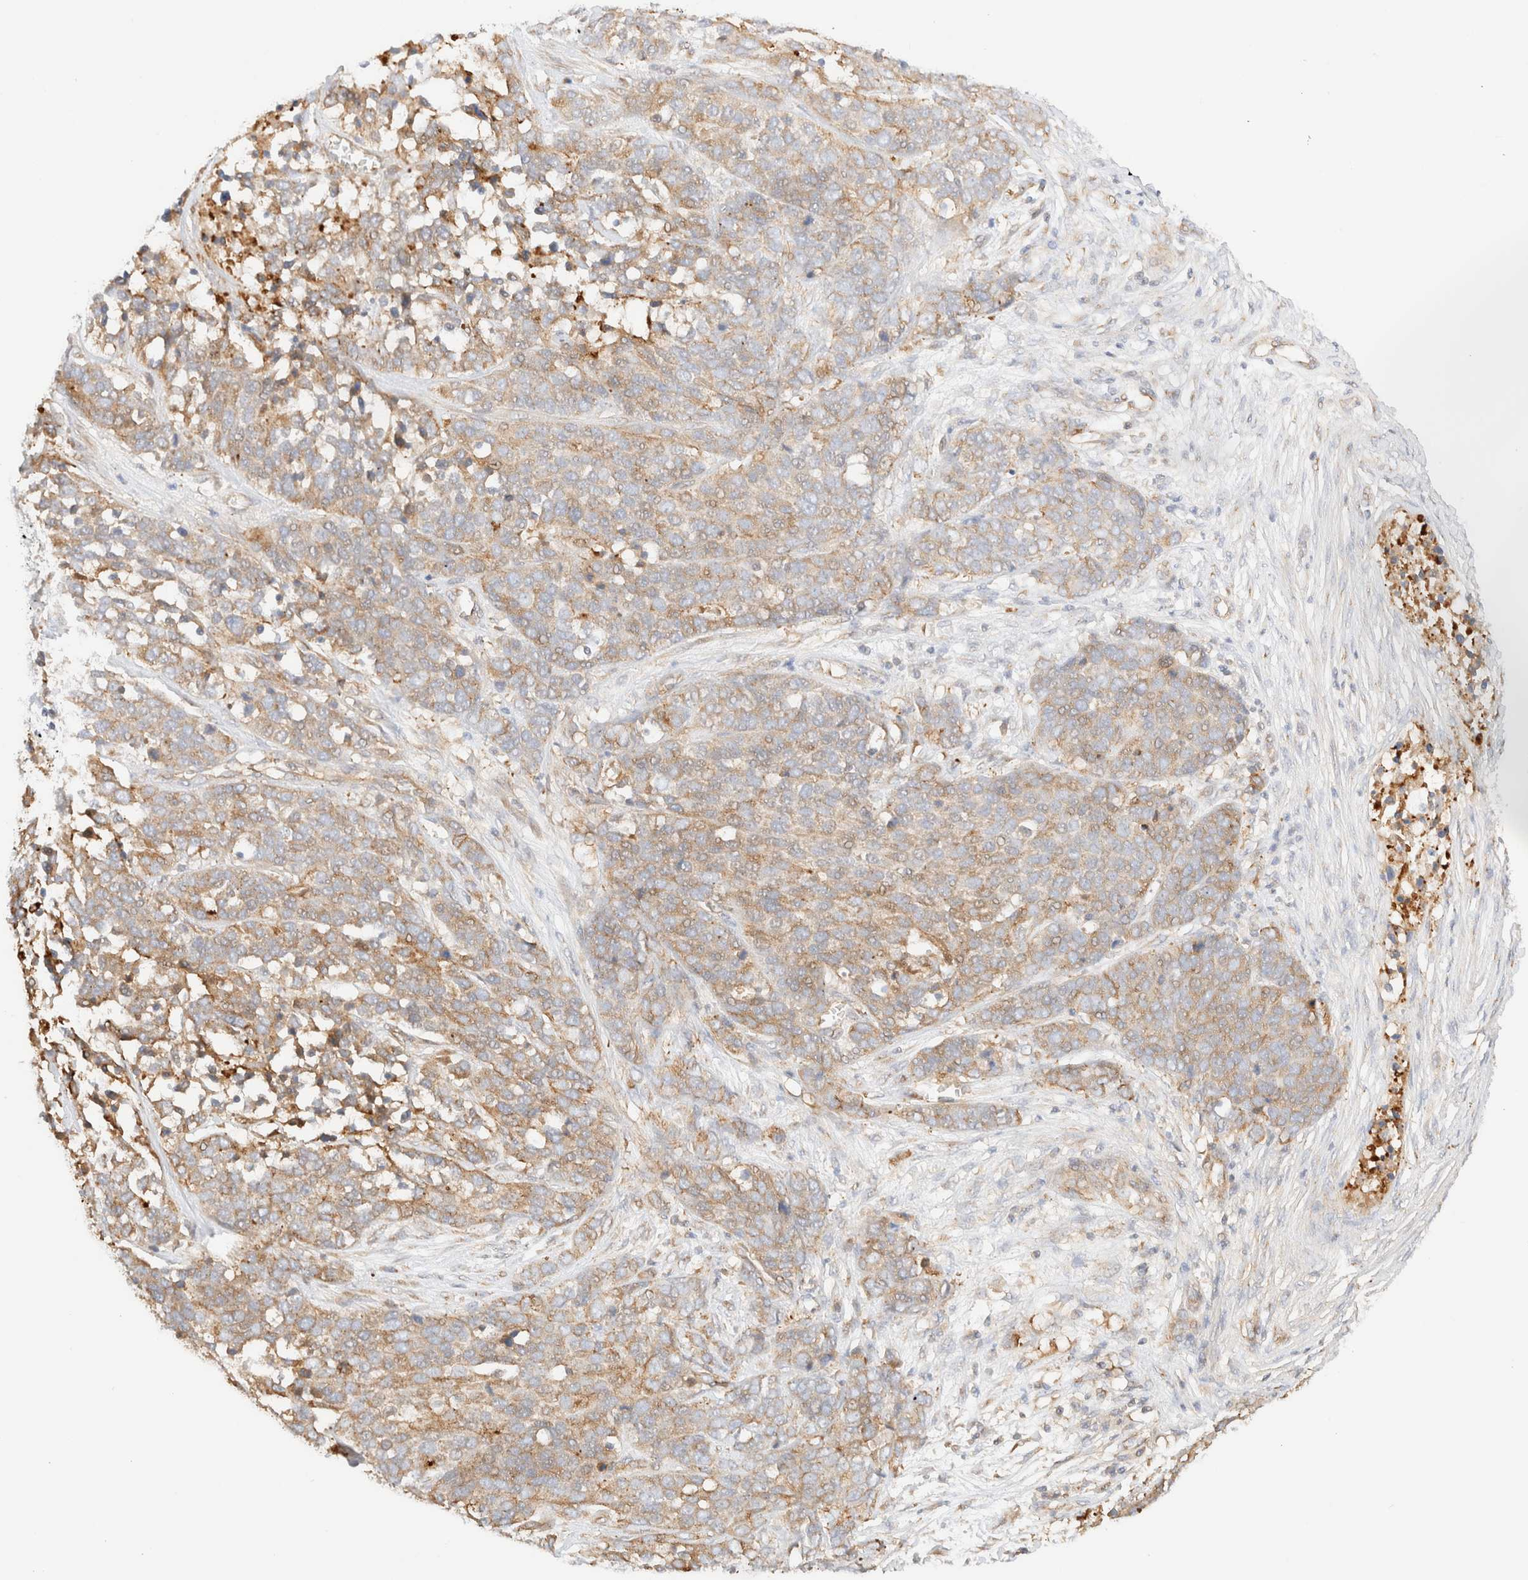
{"staining": {"intensity": "weak", "quantity": ">75%", "location": "cytoplasmic/membranous"}, "tissue": "ovarian cancer", "cell_type": "Tumor cells", "image_type": "cancer", "snomed": [{"axis": "morphology", "description": "Cystadenocarcinoma, serous, NOS"}, {"axis": "topography", "description": "Ovary"}], "caption": "Human ovarian serous cystadenocarcinoma stained for a protein (brown) shows weak cytoplasmic/membranous positive positivity in approximately >75% of tumor cells.", "gene": "MYO10", "patient": {"sex": "female", "age": 44}}